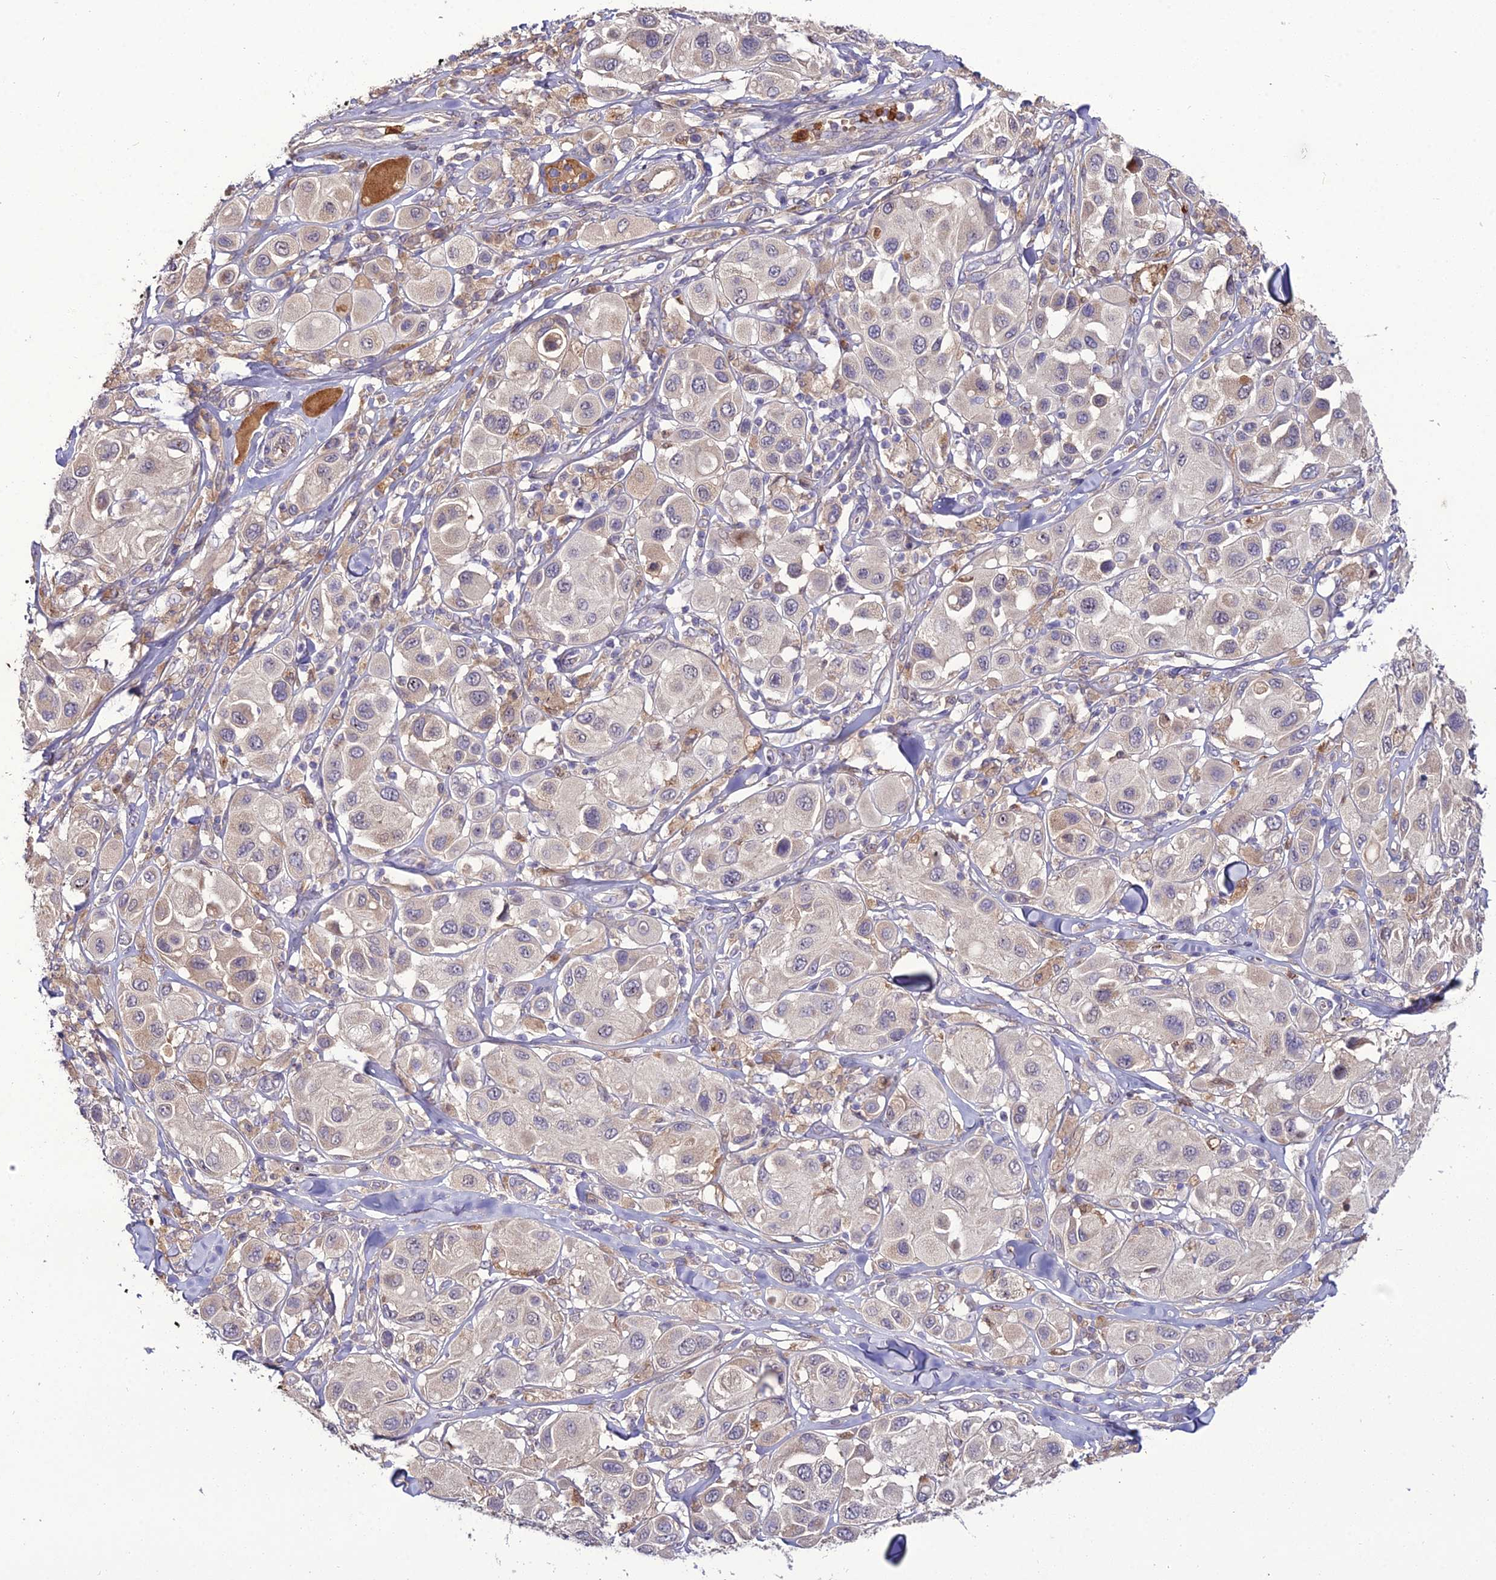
{"staining": {"intensity": "negative", "quantity": "none", "location": "none"}, "tissue": "melanoma", "cell_type": "Tumor cells", "image_type": "cancer", "snomed": [{"axis": "morphology", "description": "Malignant melanoma, Metastatic site"}, {"axis": "topography", "description": "Skin"}], "caption": "Micrograph shows no protein positivity in tumor cells of malignant melanoma (metastatic site) tissue.", "gene": "EID2", "patient": {"sex": "male", "age": 41}}